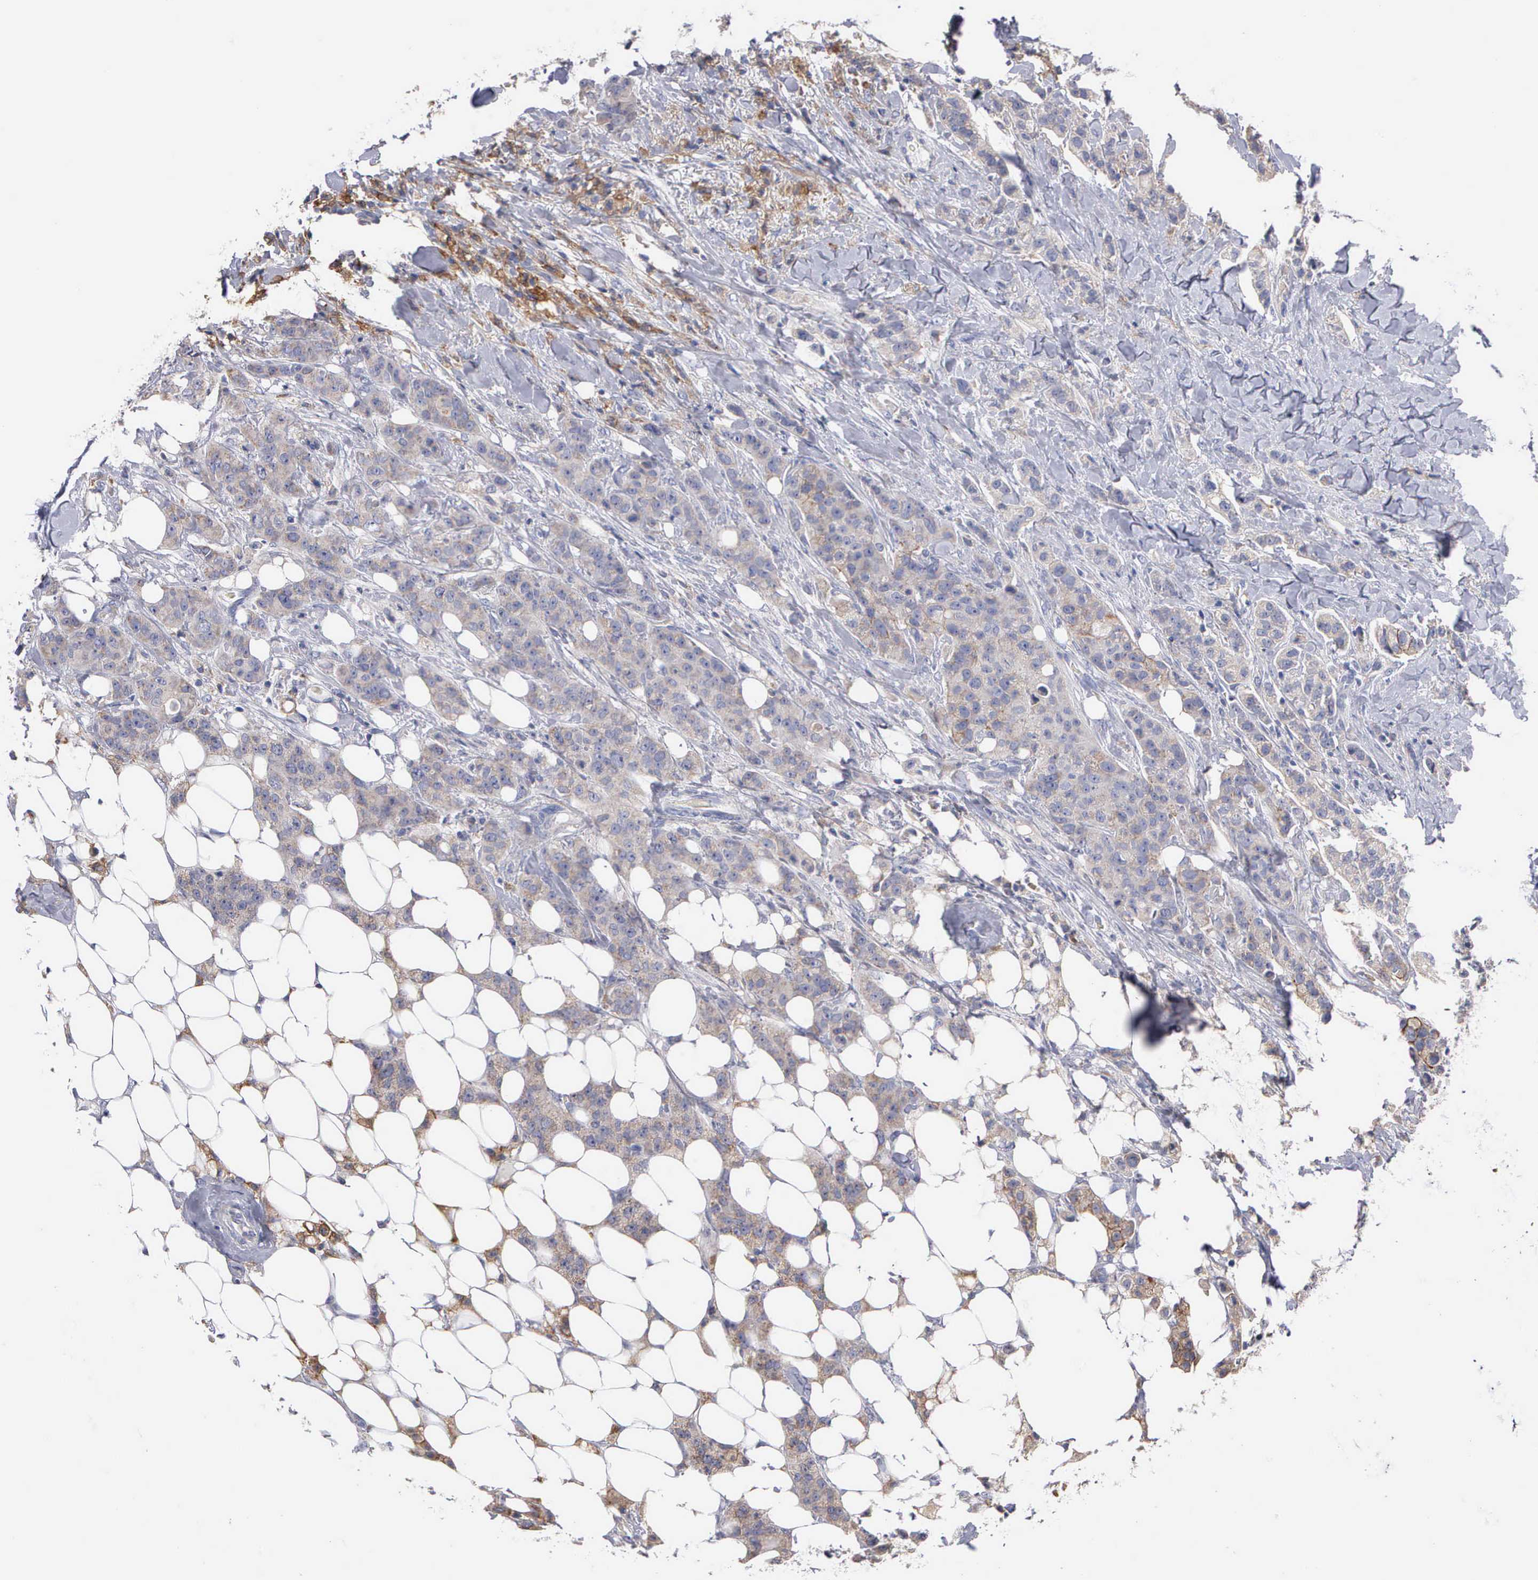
{"staining": {"intensity": "weak", "quantity": ">75%", "location": "cytoplasmic/membranous"}, "tissue": "breast cancer", "cell_type": "Tumor cells", "image_type": "cancer", "snomed": [{"axis": "morphology", "description": "Duct carcinoma"}, {"axis": "topography", "description": "Breast"}], "caption": "Human breast intraductal carcinoma stained for a protein (brown) shows weak cytoplasmic/membranous positive positivity in approximately >75% of tumor cells.", "gene": "PTGS2", "patient": {"sex": "female", "age": 40}}